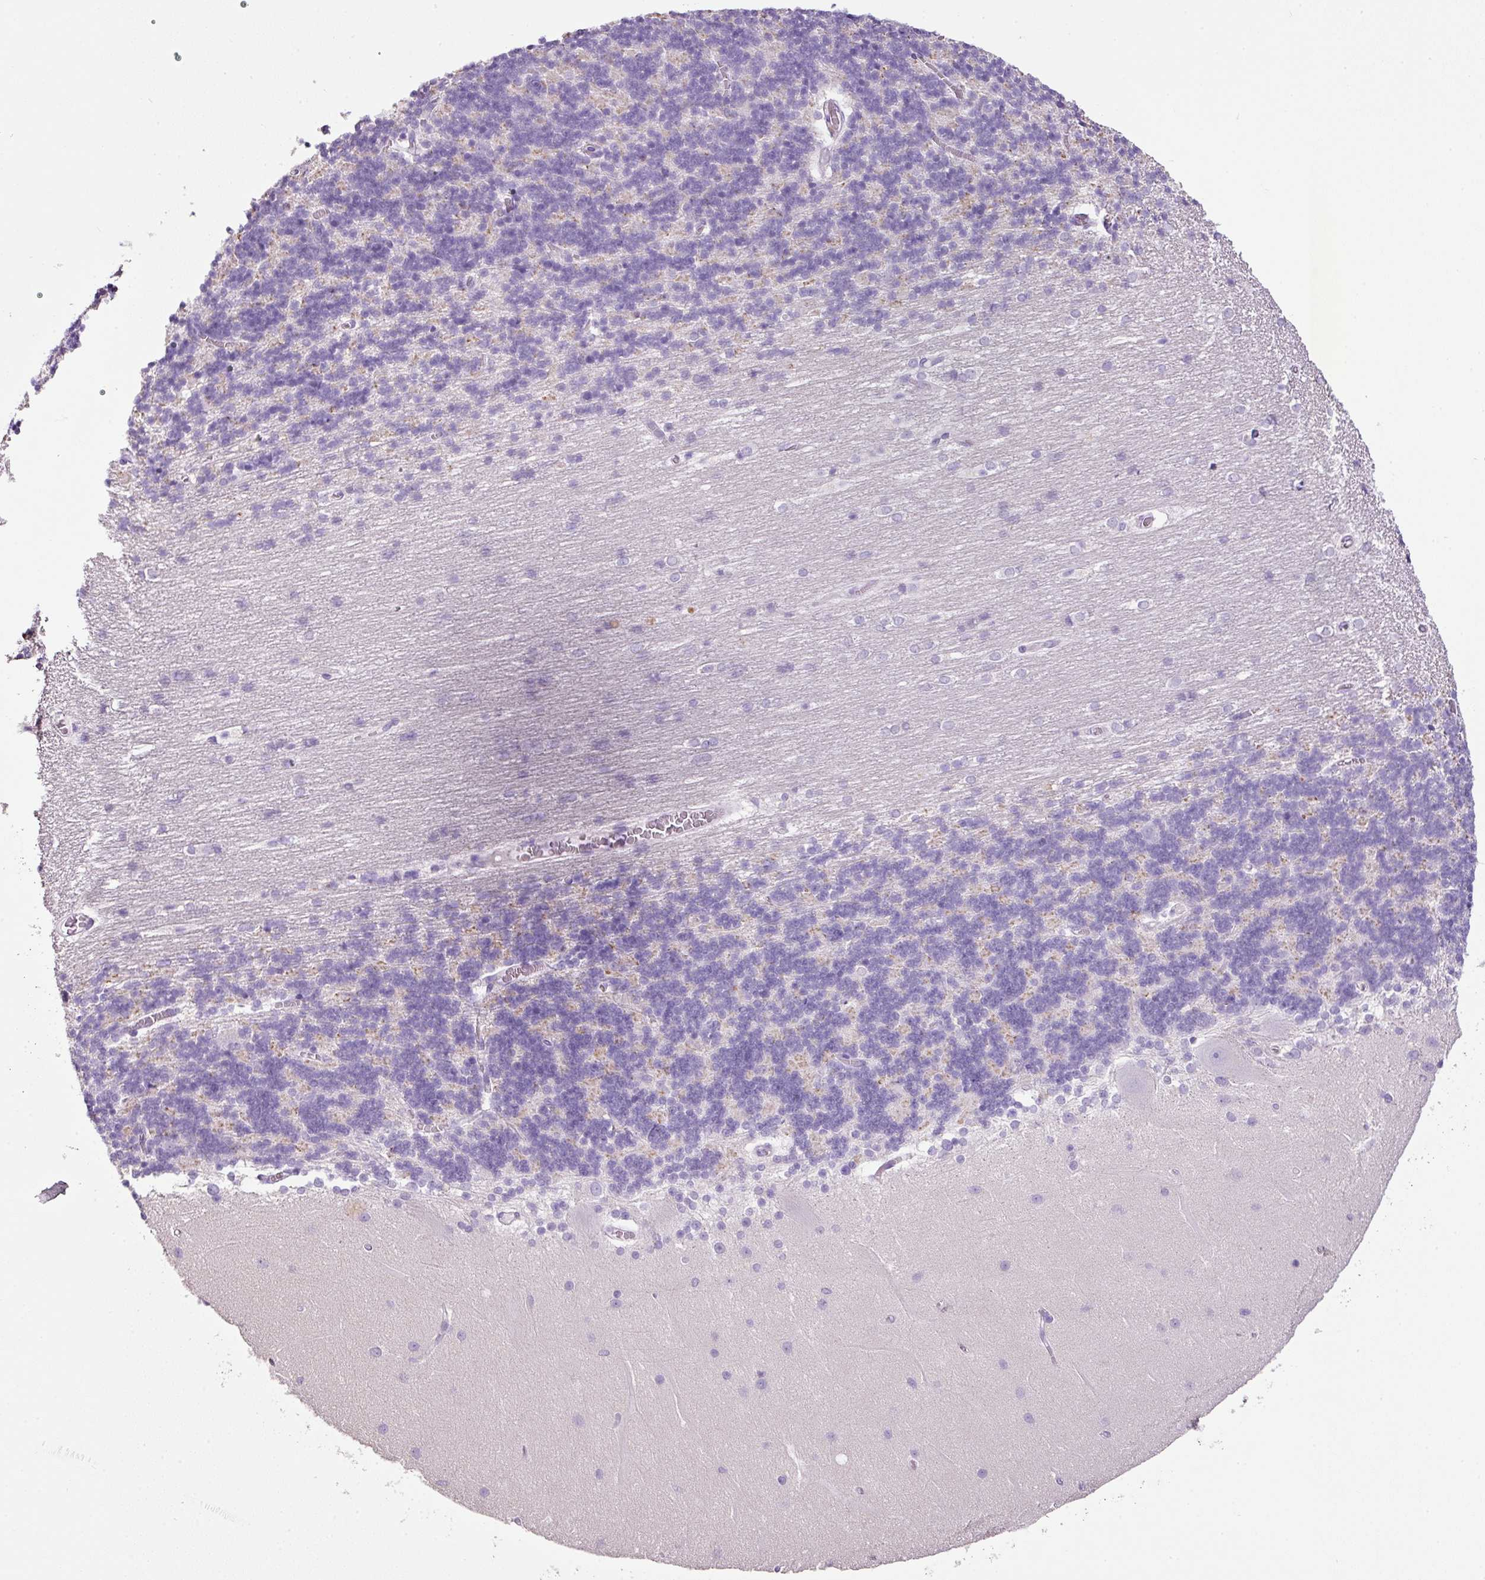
{"staining": {"intensity": "negative", "quantity": "none", "location": "none"}, "tissue": "cerebellum", "cell_type": "Cells in granular layer", "image_type": "normal", "snomed": [{"axis": "morphology", "description": "Normal tissue, NOS"}, {"axis": "topography", "description": "Cerebellum"}], "caption": "Cells in granular layer show no significant positivity in benign cerebellum. (Stains: DAB immunohistochemistry (IHC) with hematoxylin counter stain, Microscopy: brightfield microscopy at high magnification).", "gene": "BSND", "patient": {"sex": "female", "age": 54}}